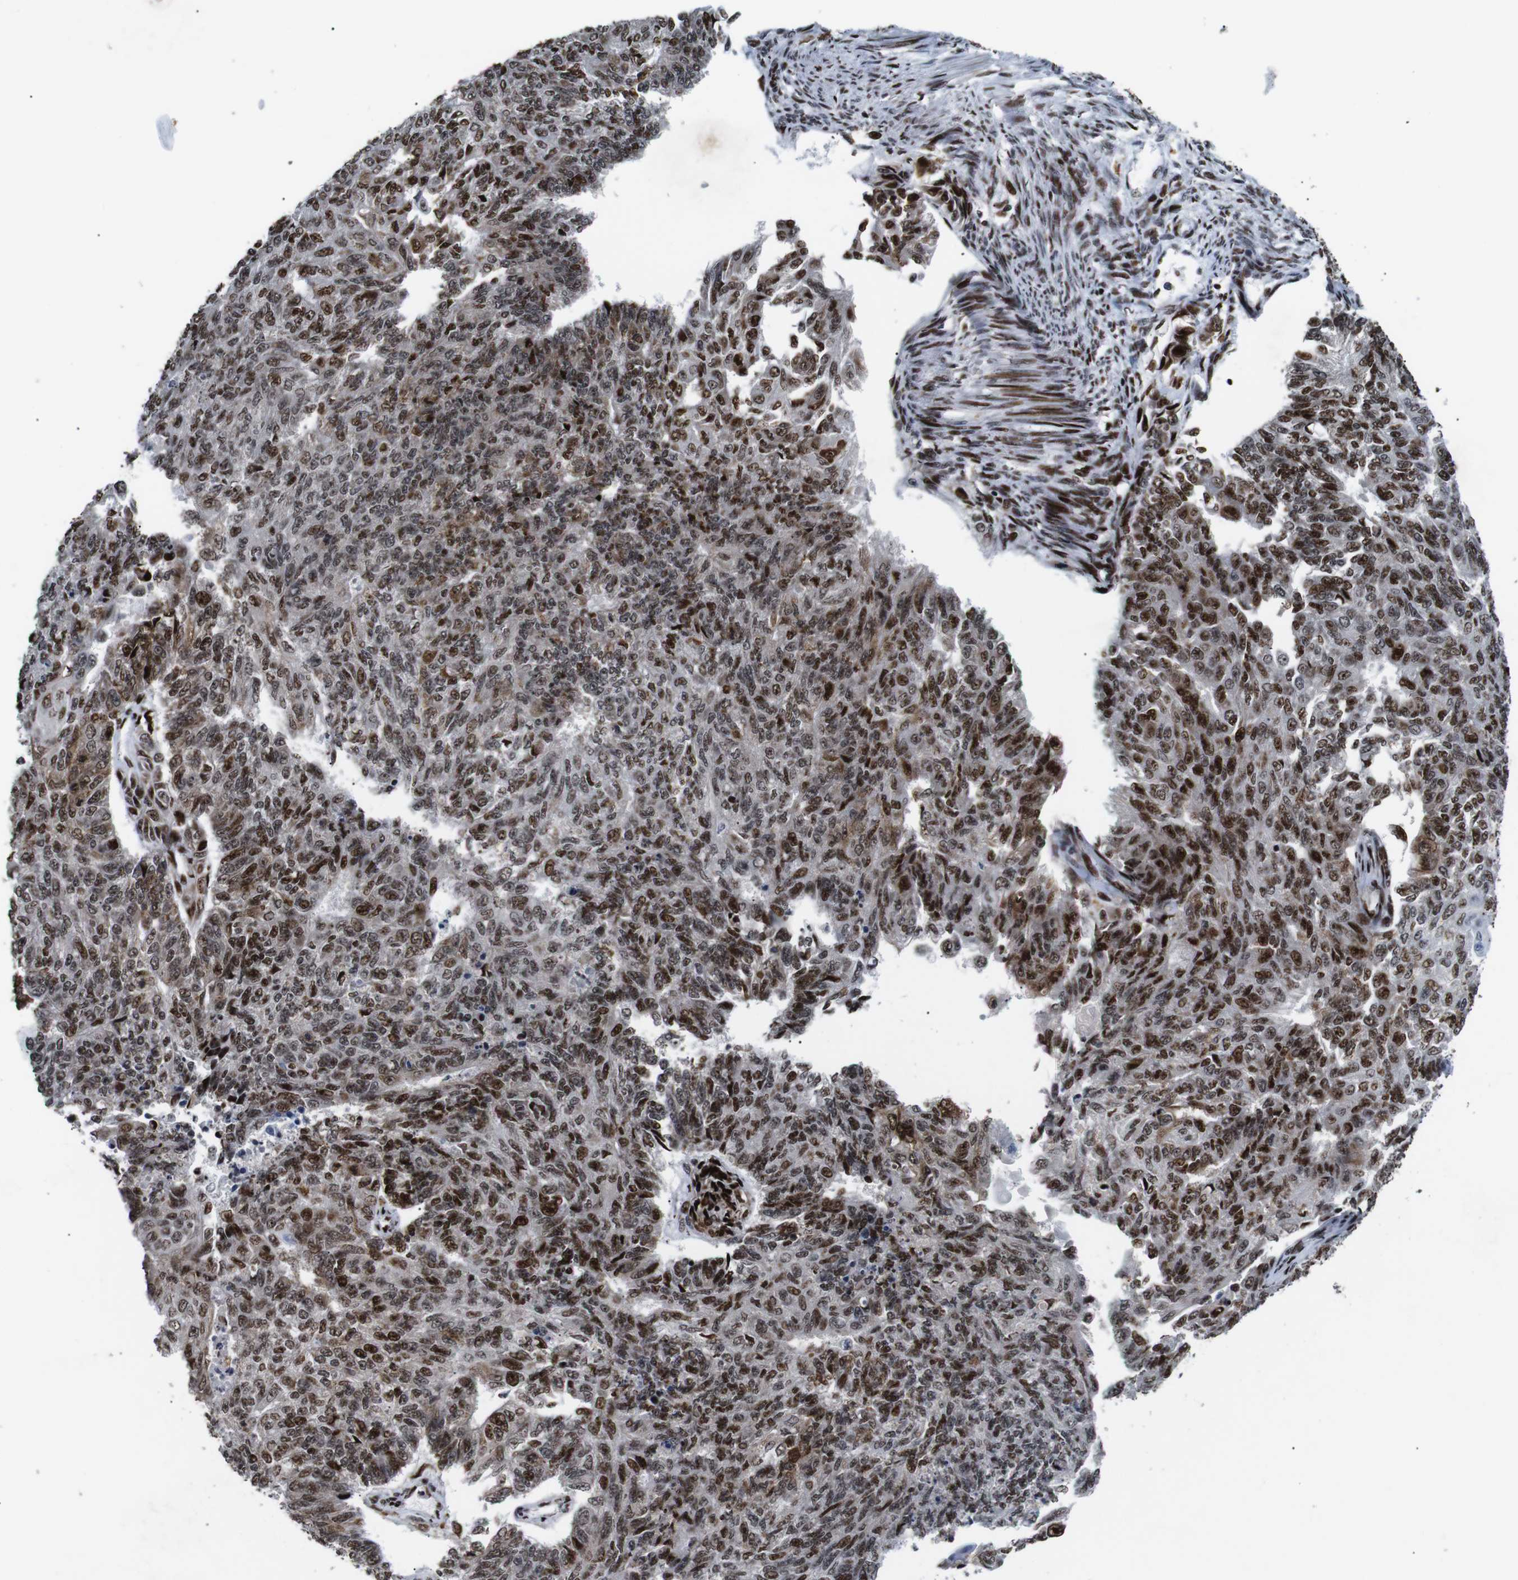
{"staining": {"intensity": "moderate", "quantity": "25%-75%", "location": "nuclear"}, "tissue": "endometrial cancer", "cell_type": "Tumor cells", "image_type": "cancer", "snomed": [{"axis": "morphology", "description": "Adenocarcinoma, NOS"}, {"axis": "topography", "description": "Endometrium"}], "caption": "The photomicrograph shows staining of endometrial adenocarcinoma, revealing moderate nuclear protein expression (brown color) within tumor cells.", "gene": "EIF4G1", "patient": {"sex": "female", "age": 32}}